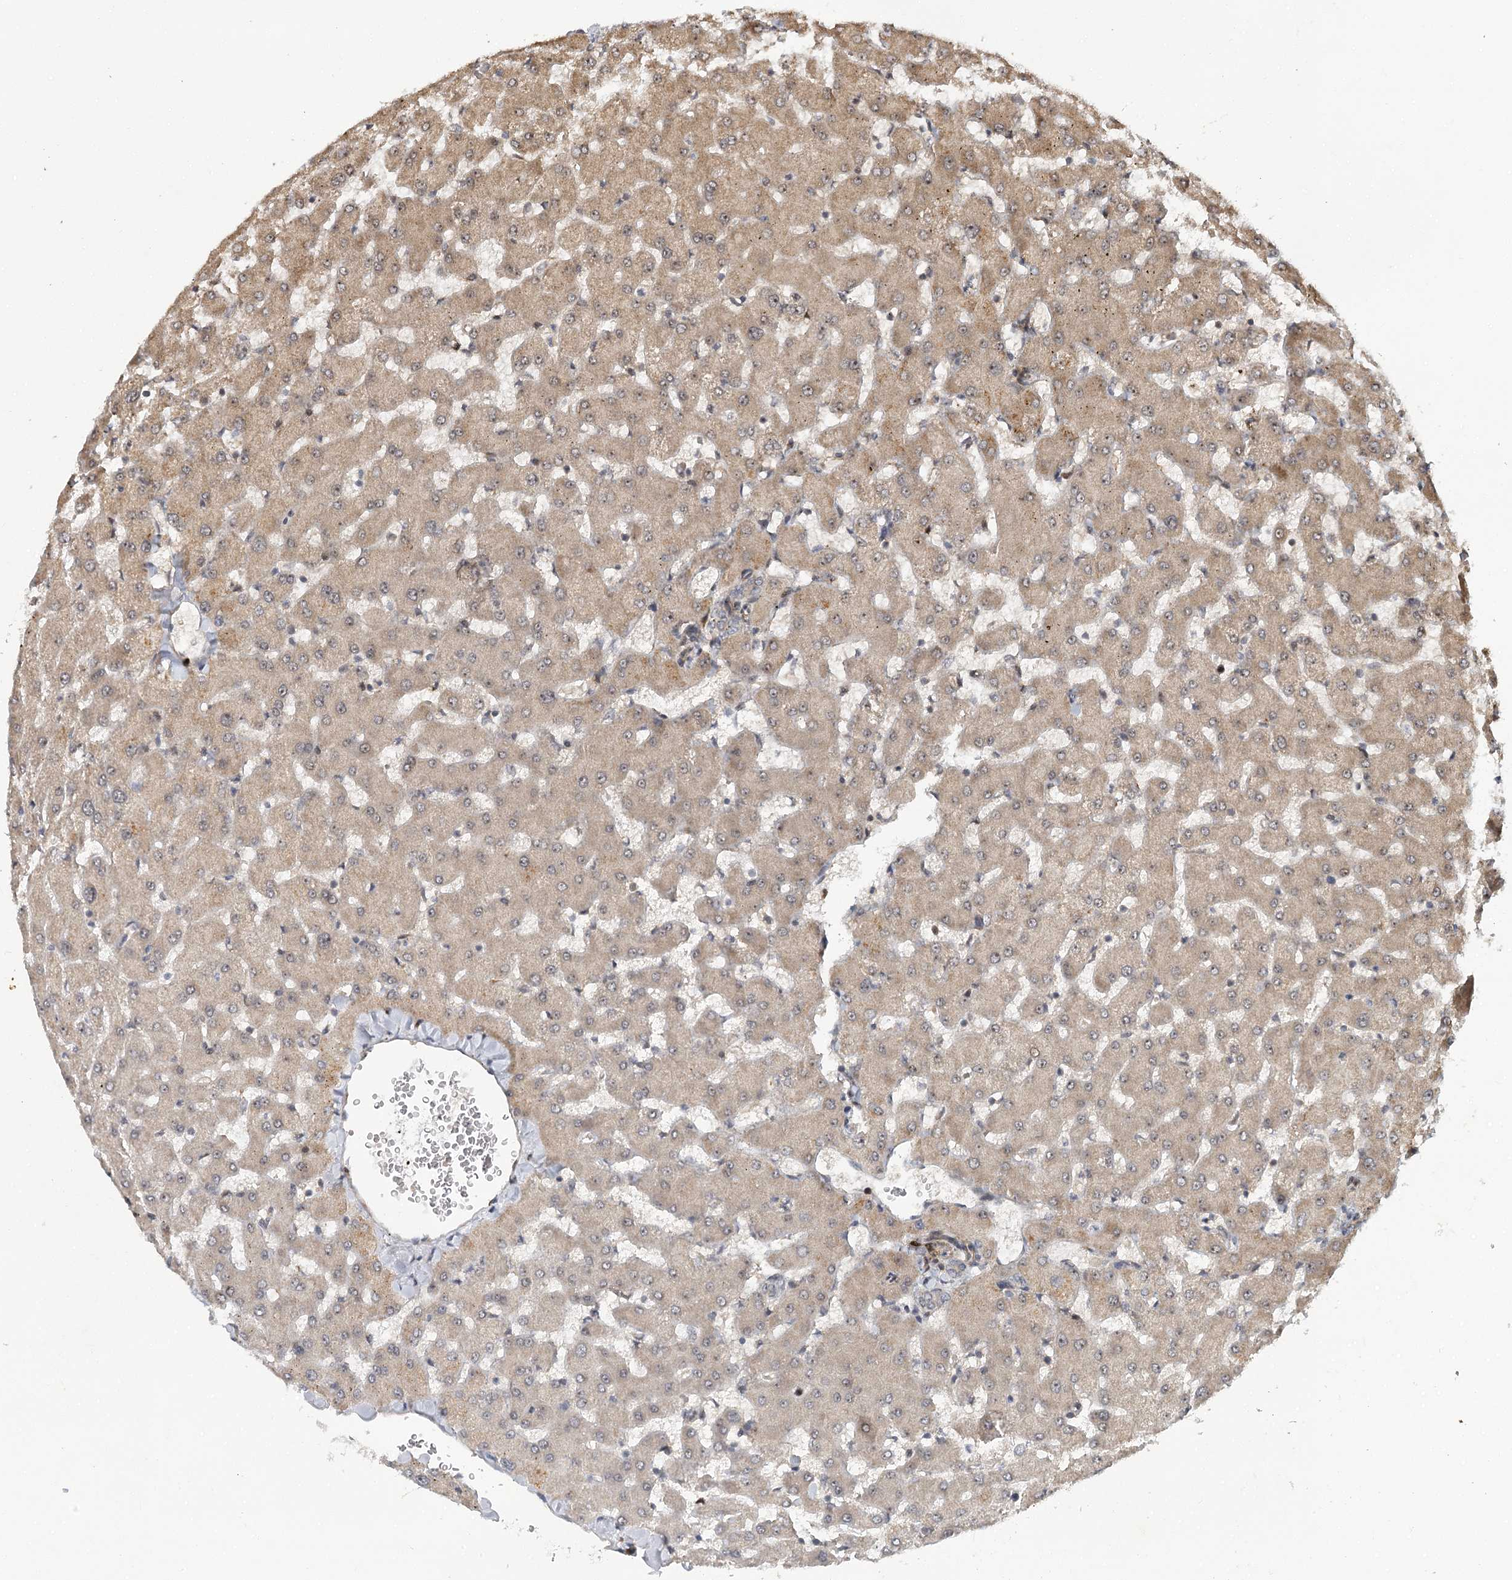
{"staining": {"intensity": "weak", "quantity": ">75%", "location": "cytoplasmic/membranous"}, "tissue": "liver", "cell_type": "Cholangiocytes", "image_type": "normal", "snomed": [{"axis": "morphology", "description": "Normal tissue, NOS"}, {"axis": "topography", "description": "Liver"}], "caption": "Immunohistochemistry micrograph of unremarkable liver: human liver stained using IHC exhibits low levels of weak protein expression localized specifically in the cytoplasmic/membranous of cholangiocytes, appearing as a cytoplasmic/membranous brown color.", "gene": "PIK3C2A", "patient": {"sex": "female", "age": 63}}